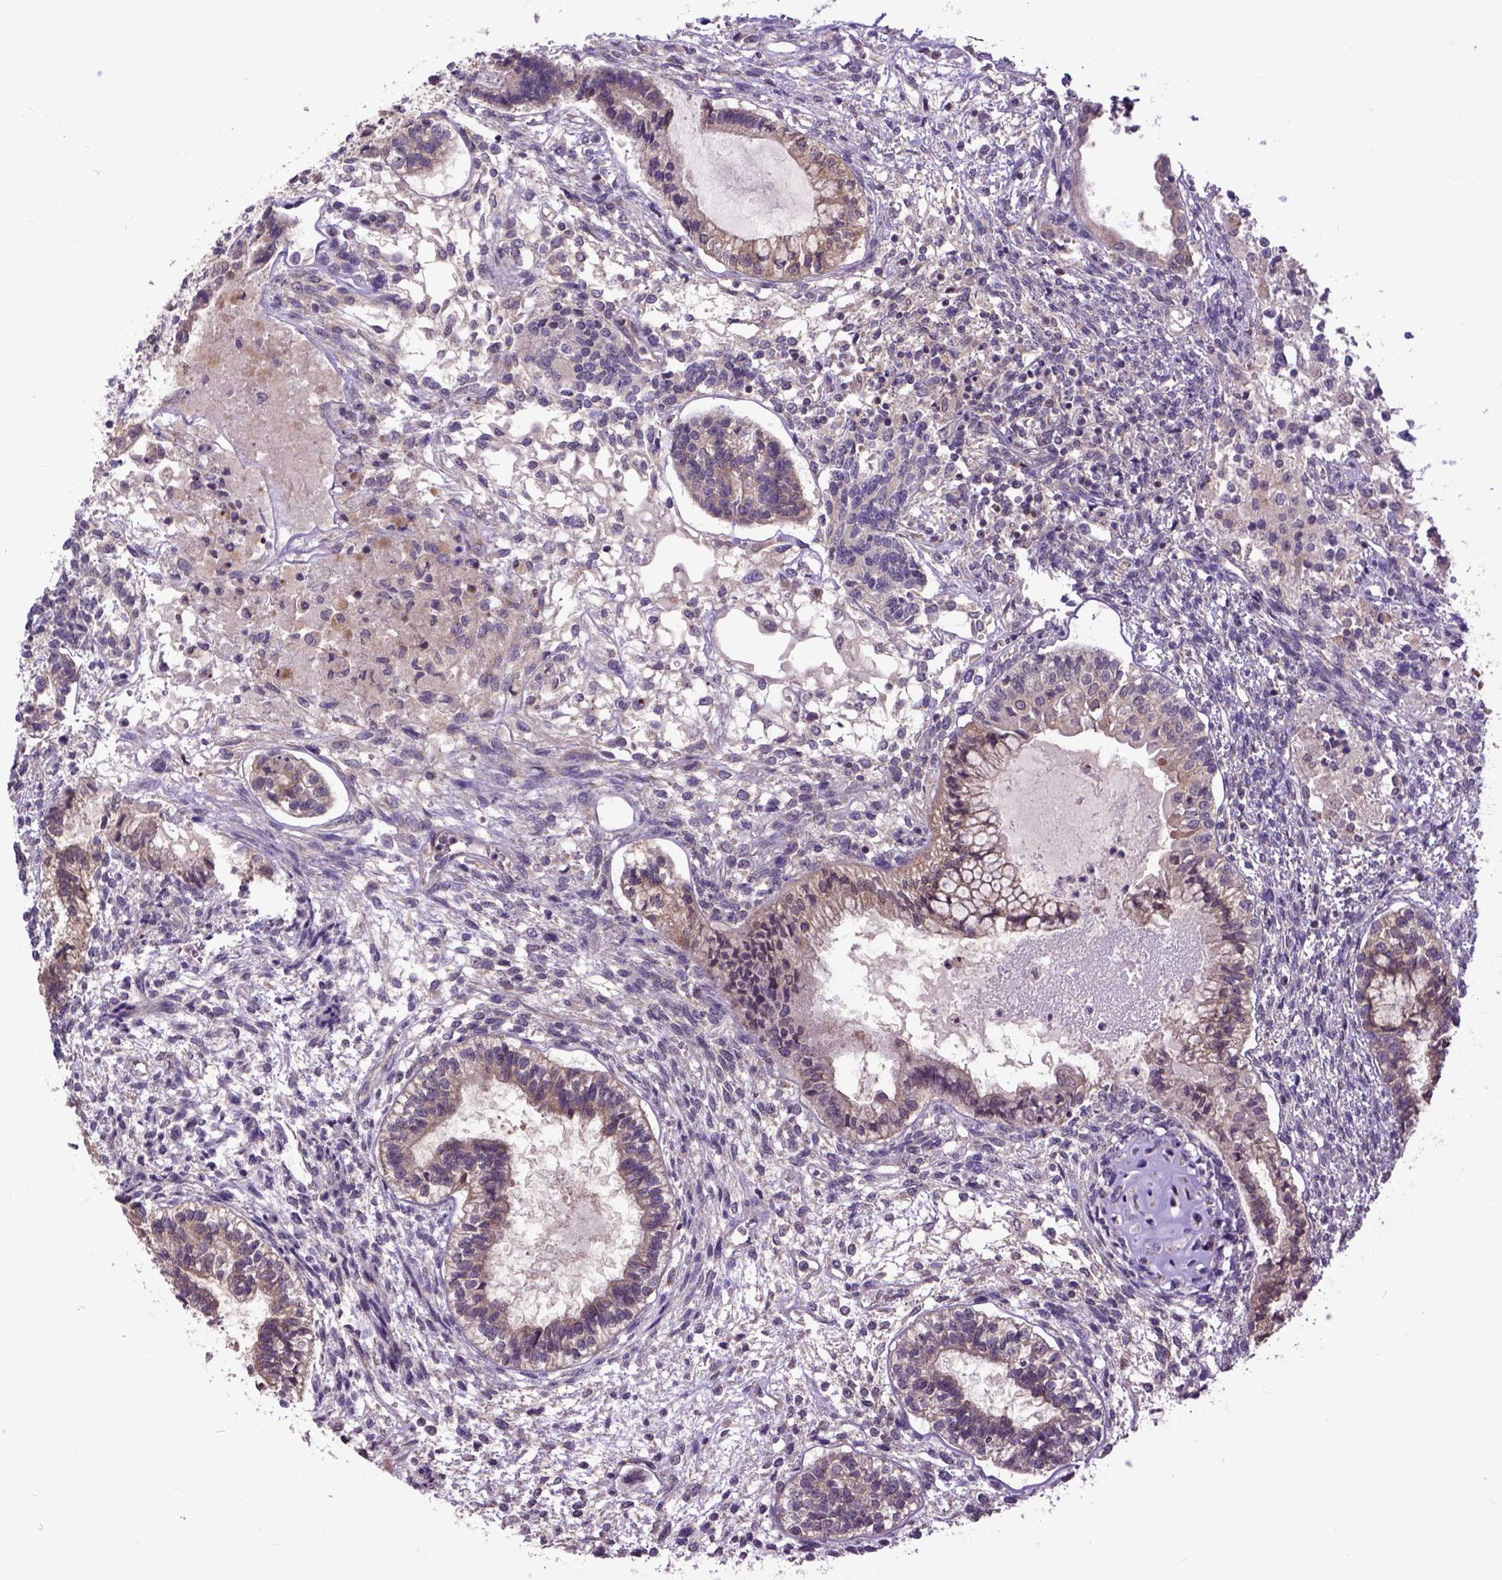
{"staining": {"intensity": "moderate", "quantity": ">75%", "location": "cytoplasmic/membranous"}, "tissue": "testis cancer", "cell_type": "Tumor cells", "image_type": "cancer", "snomed": [{"axis": "morphology", "description": "Carcinoma, Embryonal, NOS"}, {"axis": "topography", "description": "Testis"}], "caption": "Testis embryonal carcinoma tissue exhibits moderate cytoplasmic/membranous staining in approximately >75% of tumor cells (brown staining indicates protein expression, while blue staining denotes nuclei).", "gene": "ARL1", "patient": {"sex": "male", "age": 37}}